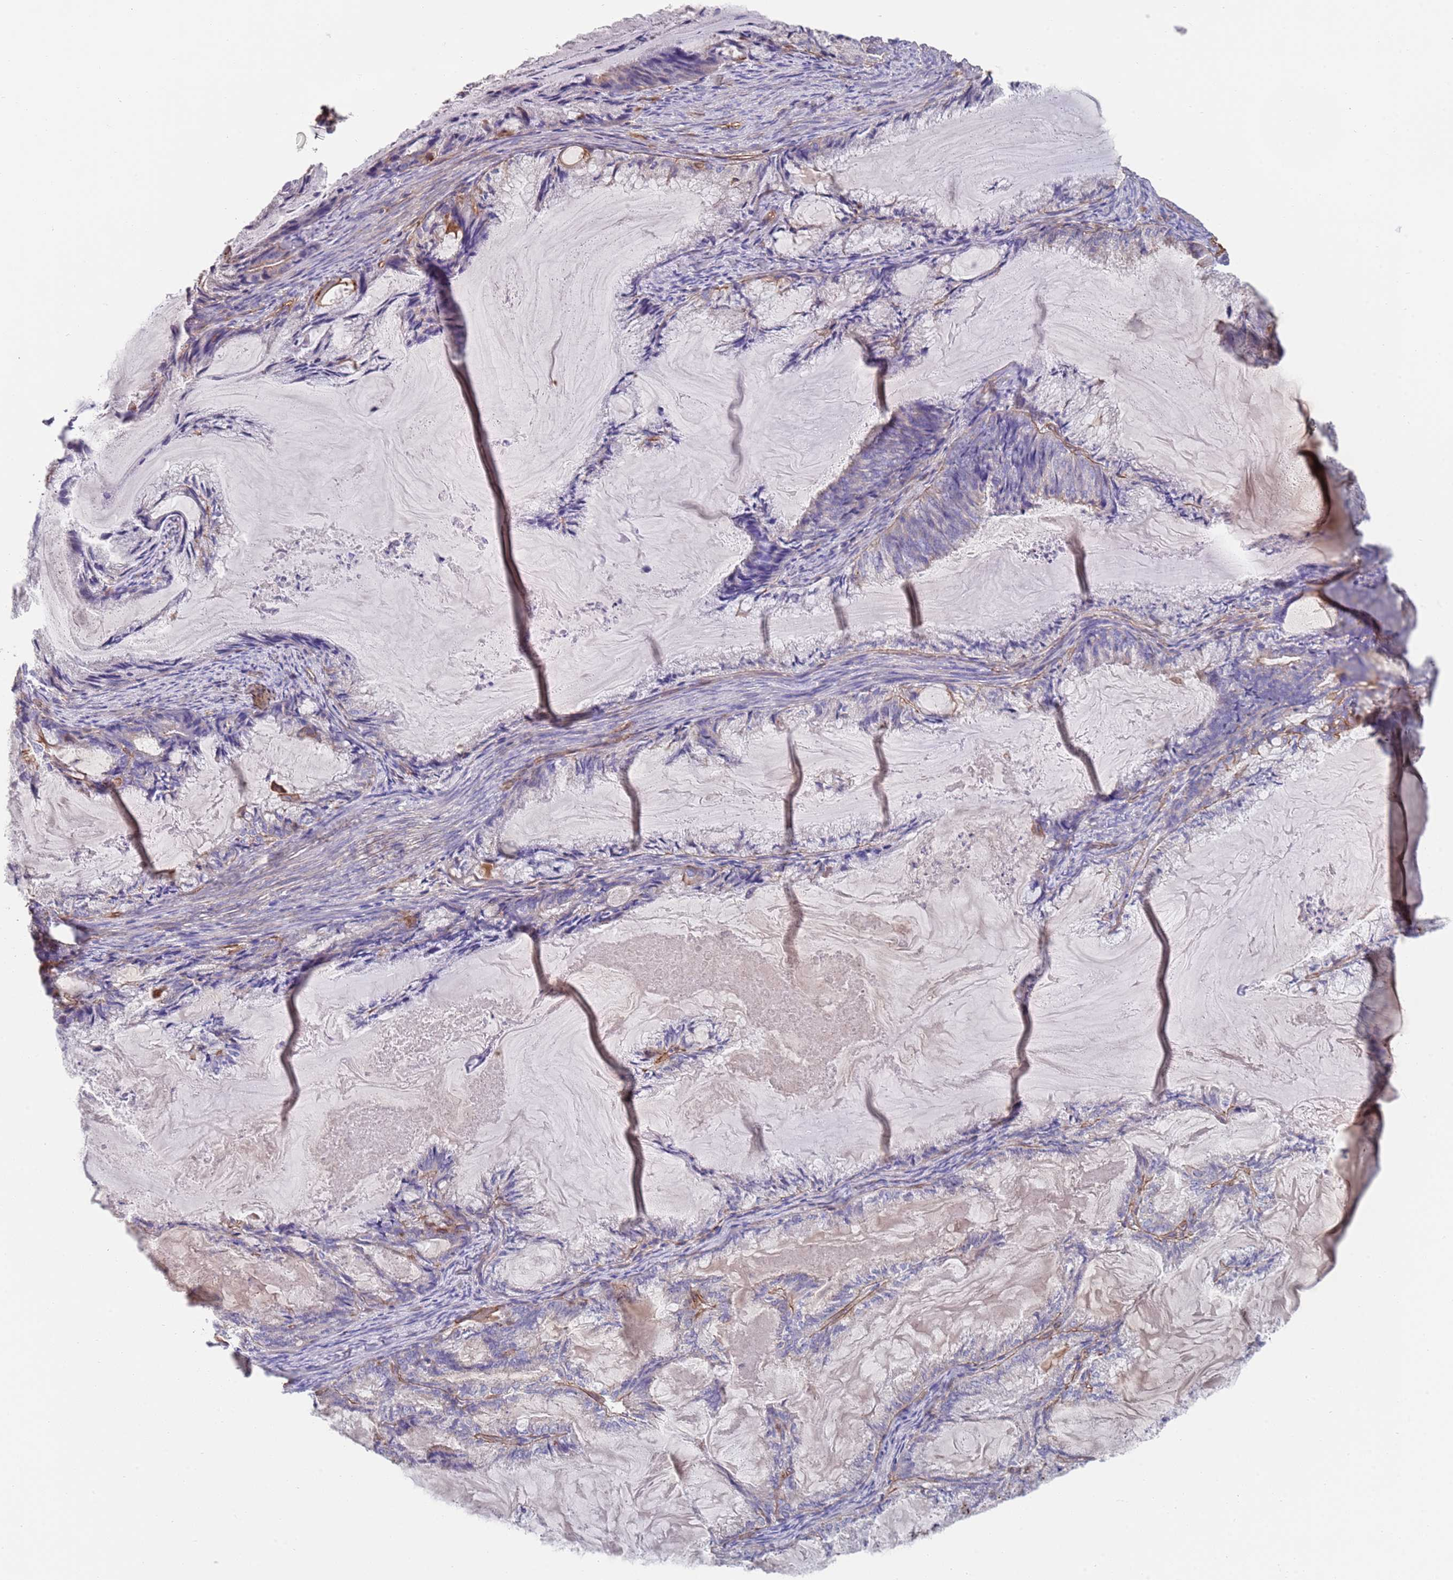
{"staining": {"intensity": "negative", "quantity": "none", "location": "none"}, "tissue": "endometrial cancer", "cell_type": "Tumor cells", "image_type": "cancer", "snomed": [{"axis": "morphology", "description": "Adenocarcinoma, NOS"}, {"axis": "topography", "description": "Endometrium"}], "caption": "A photomicrograph of endometrial cancer (adenocarcinoma) stained for a protein displays no brown staining in tumor cells.", "gene": "JAKMIP2", "patient": {"sex": "female", "age": 86}}